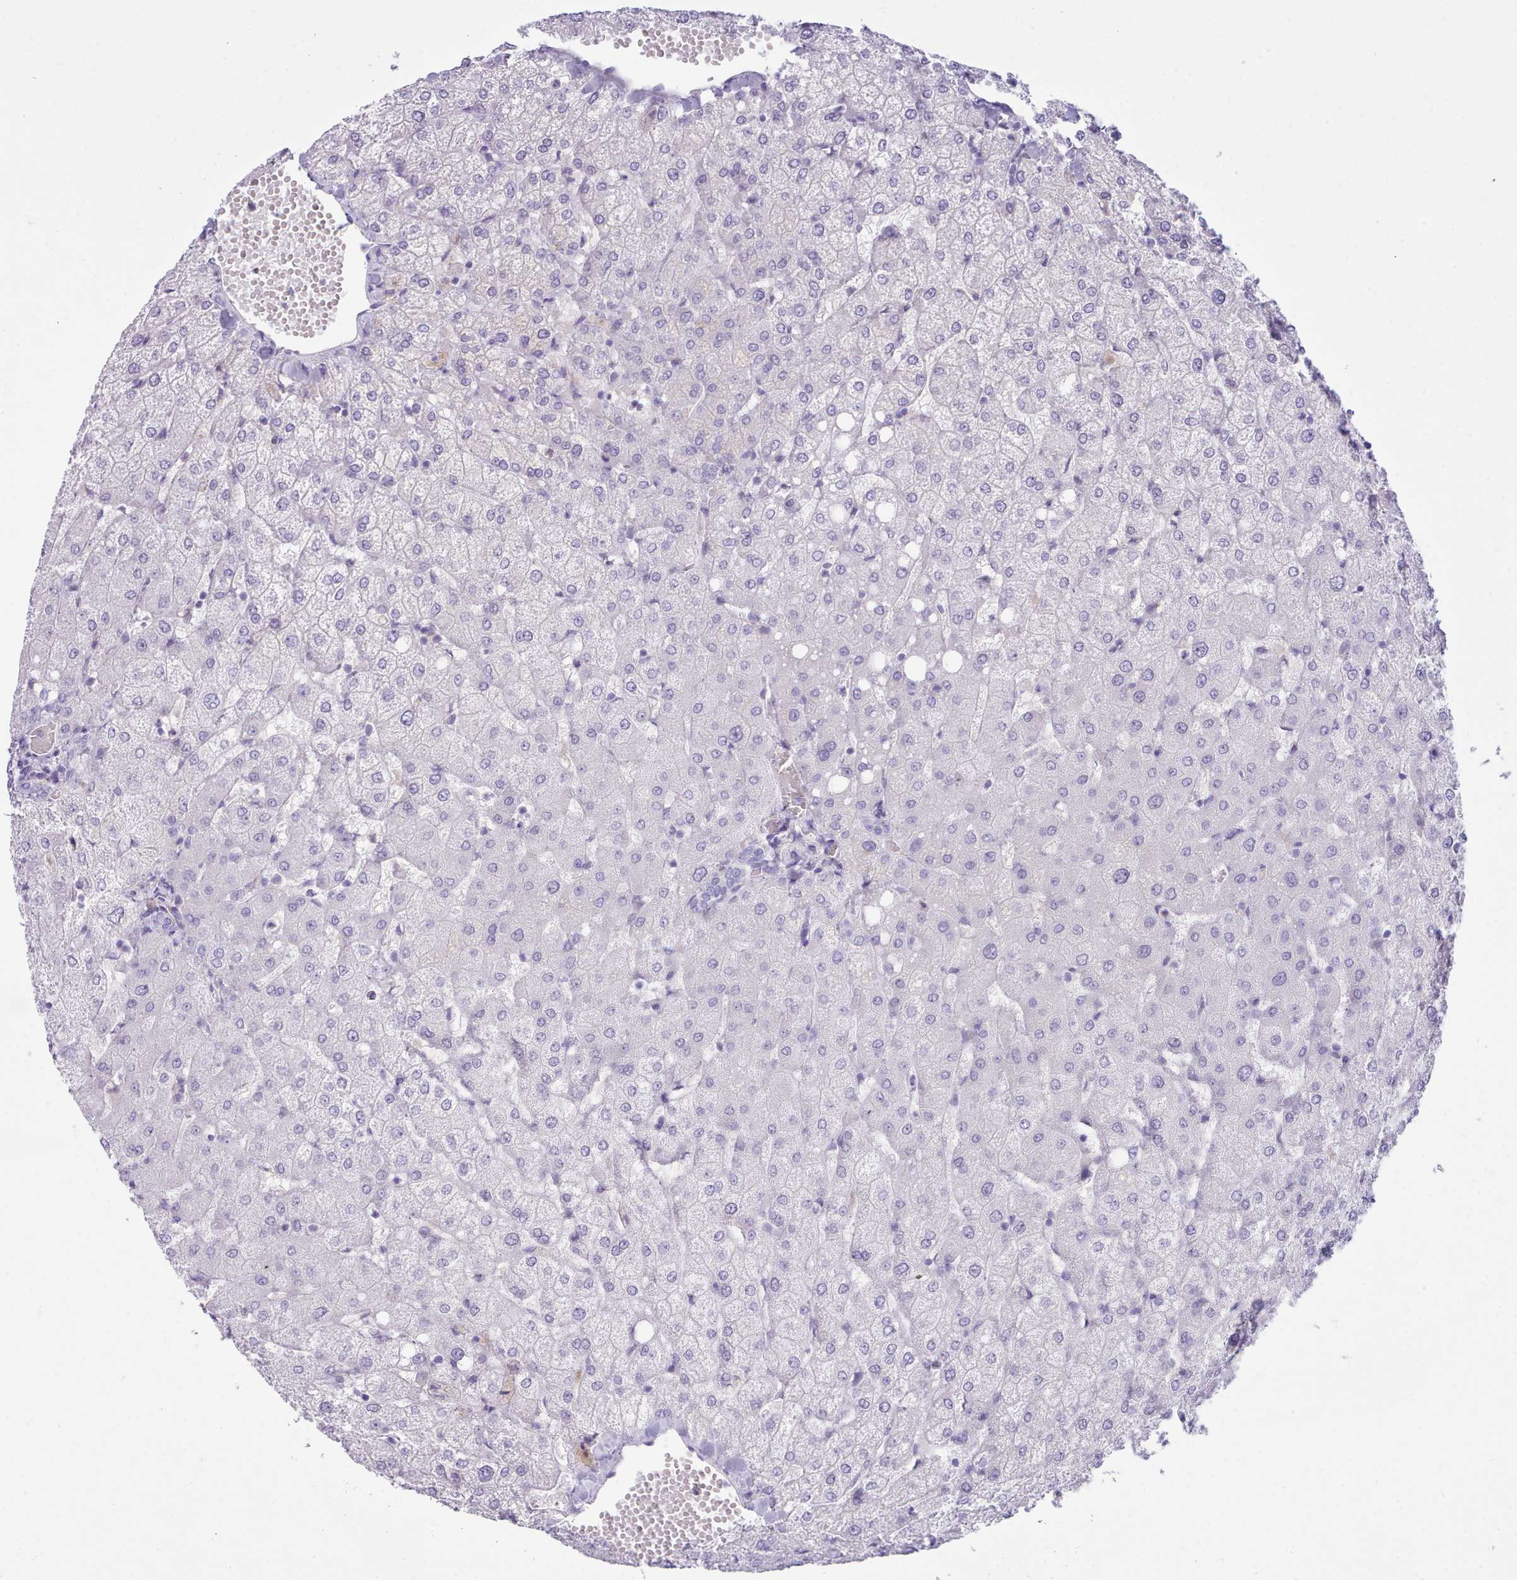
{"staining": {"intensity": "negative", "quantity": "none", "location": "none"}, "tissue": "liver", "cell_type": "Cholangiocytes", "image_type": "normal", "snomed": [{"axis": "morphology", "description": "Normal tissue, NOS"}, {"axis": "topography", "description": "Liver"}], "caption": "This is an IHC micrograph of benign human liver. There is no positivity in cholangiocytes.", "gene": "NKX1", "patient": {"sex": "female", "age": 54}}